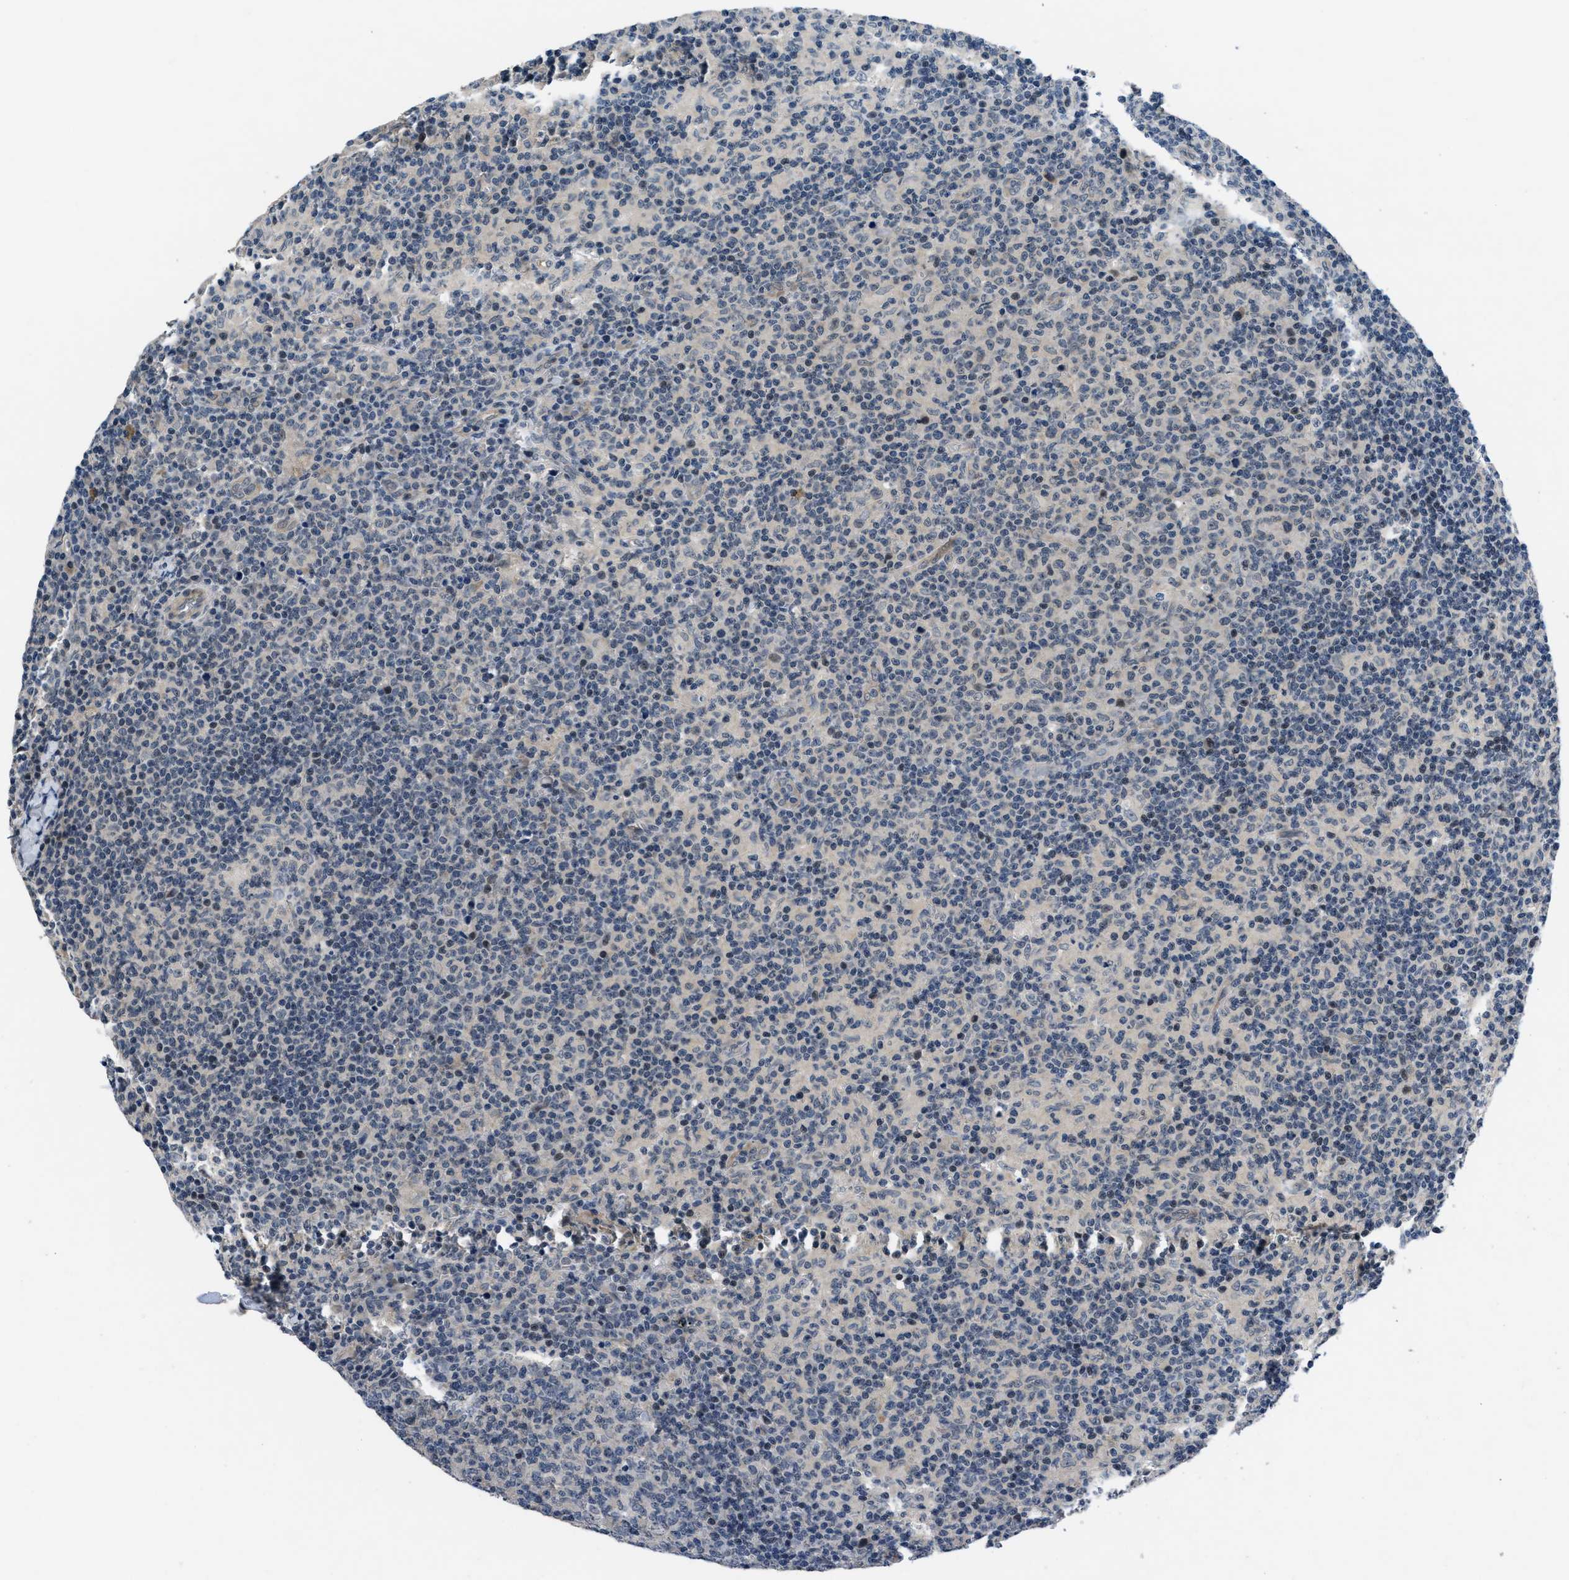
{"staining": {"intensity": "weak", "quantity": "<25%", "location": "nuclear"}, "tissue": "lymph node", "cell_type": "Germinal center cells", "image_type": "normal", "snomed": [{"axis": "morphology", "description": "Normal tissue, NOS"}, {"axis": "morphology", "description": "Inflammation, NOS"}, {"axis": "topography", "description": "Lymph node"}], "caption": "Photomicrograph shows no significant protein expression in germinal center cells of unremarkable lymph node.", "gene": "SETD5", "patient": {"sex": "male", "age": 55}}